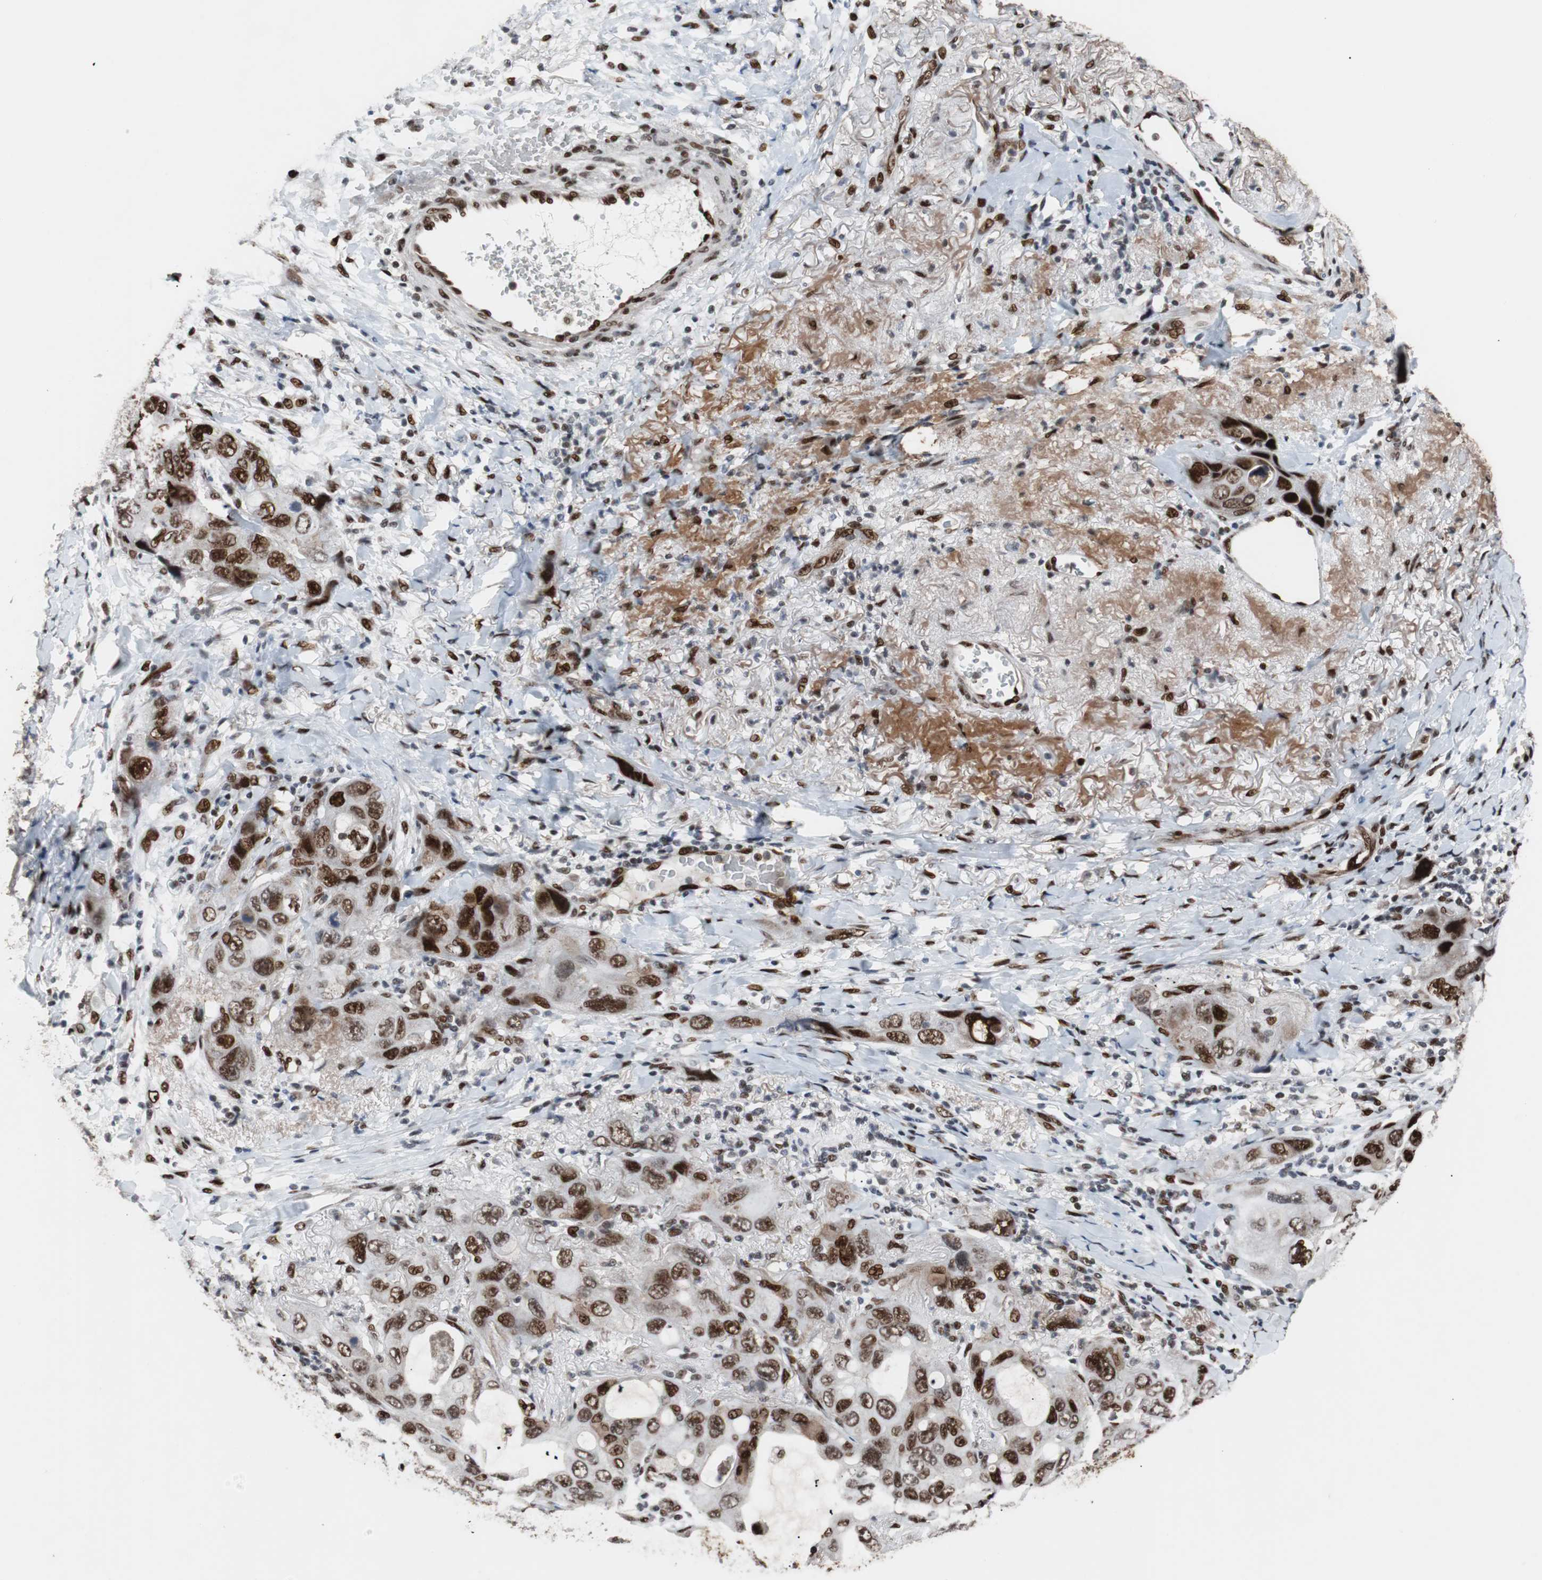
{"staining": {"intensity": "strong", "quantity": ">75%", "location": "nuclear"}, "tissue": "lung cancer", "cell_type": "Tumor cells", "image_type": "cancer", "snomed": [{"axis": "morphology", "description": "Squamous cell carcinoma, NOS"}, {"axis": "topography", "description": "Lung"}], "caption": "Tumor cells exhibit strong nuclear expression in about >75% of cells in lung cancer (squamous cell carcinoma).", "gene": "NBL1", "patient": {"sex": "female", "age": 73}}